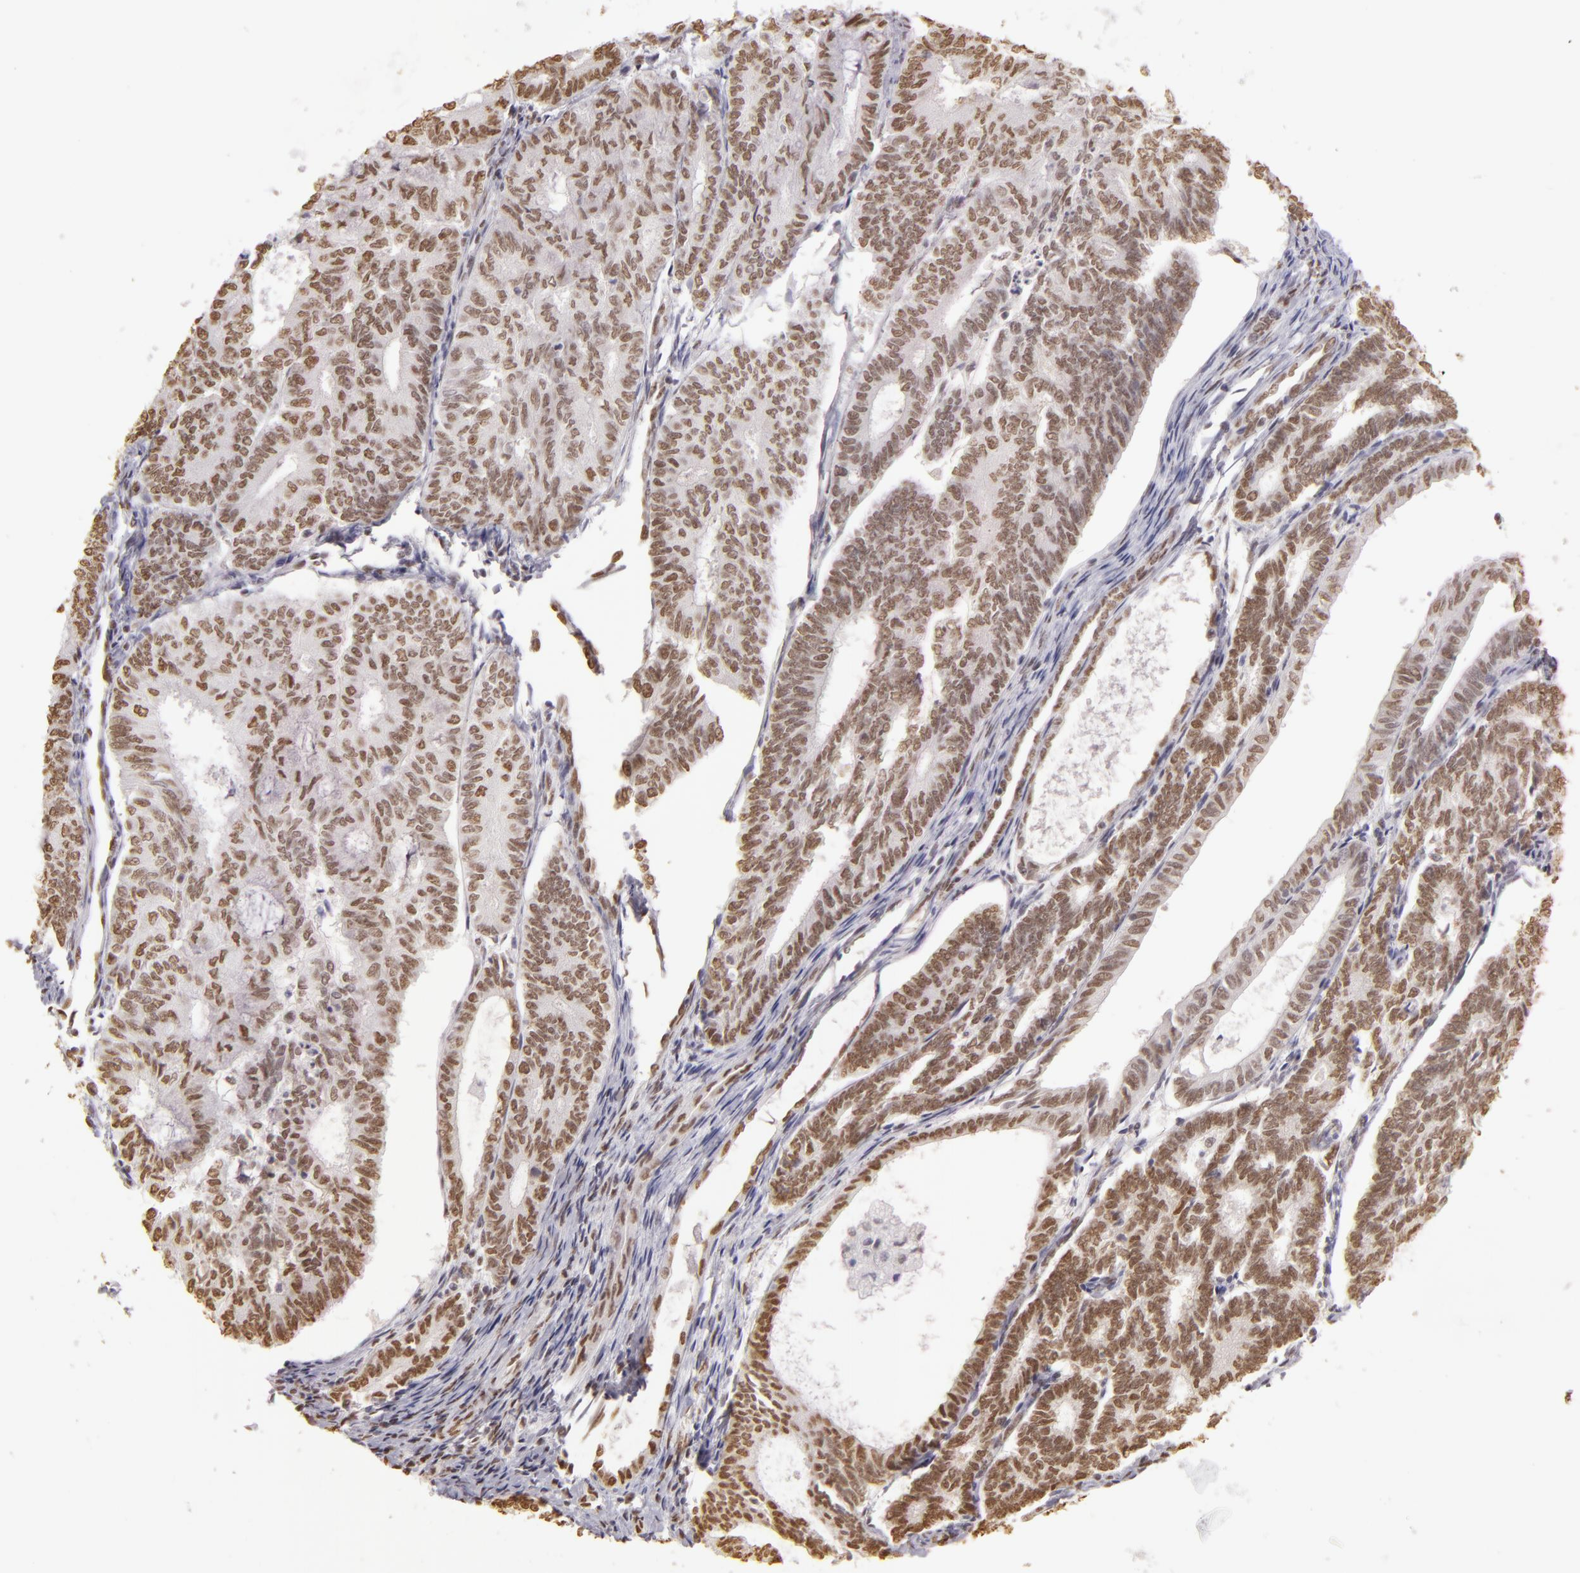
{"staining": {"intensity": "moderate", "quantity": ">75%", "location": "nuclear"}, "tissue": "endometrial cancer", "cell_type": "Tumor cells", "image_type": "cancer", "snomed": [{"axis": "morphology", "description": "Adenocarcinoma, NOS"}, {"axis": "topography", "description": "Endometrium"}], "caption": "DAB (3,3'-diaminobenzidine) immunohistochemical staining of human endometrial cancer displays moderate nuclear protein expression in about >75% of tumor cells.", "gene": "PAPOLA", "patient": {"sex": "female", "age": 59}}